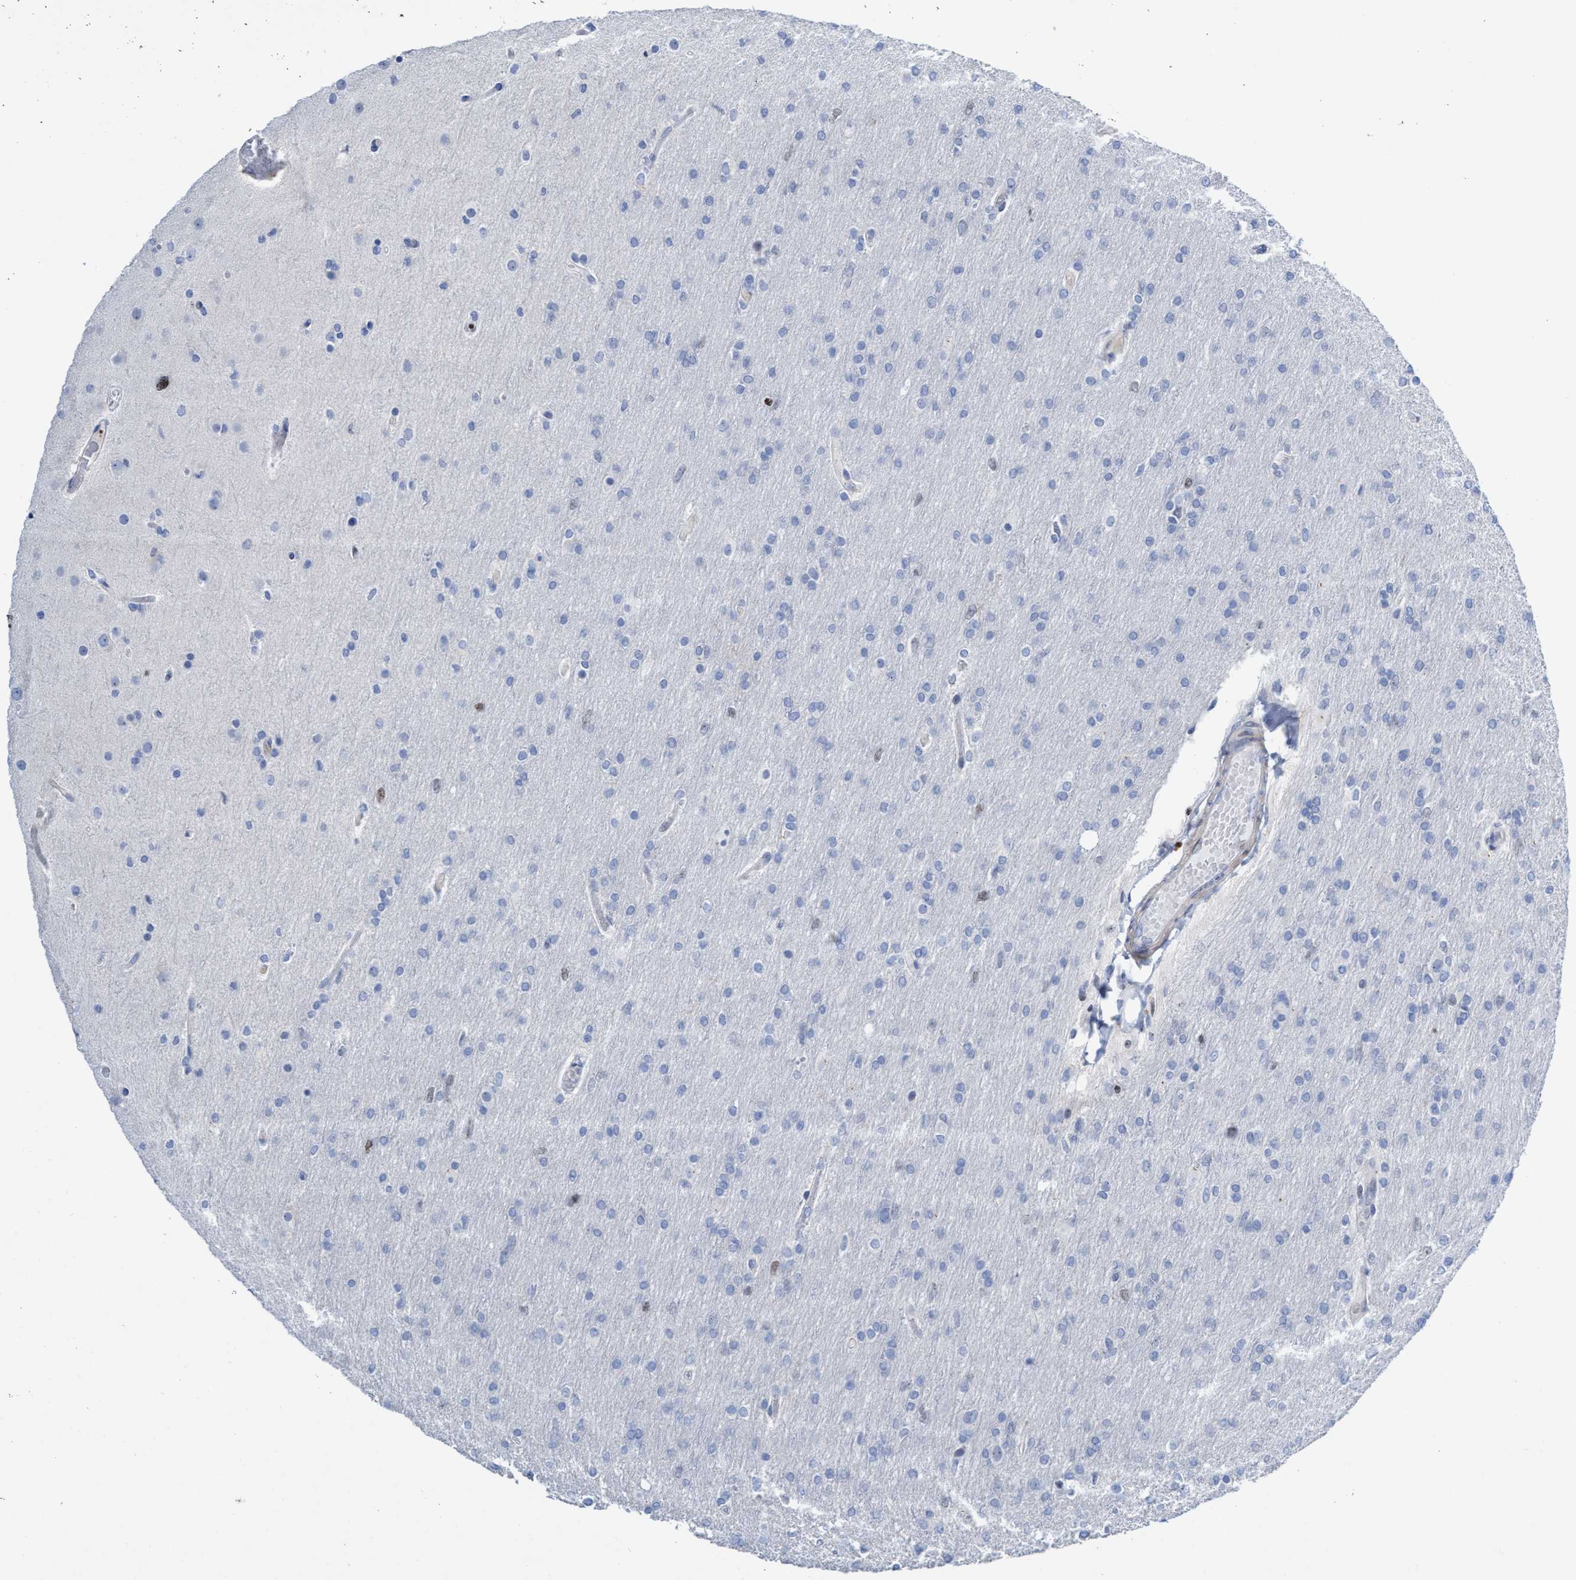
{"staining": {"intensity": "negative", "quantity": "none", "location": "none"}, "tissue": "glioma", "cell_type": "Tumor cells", "image_type": "cancer", "snomed": [{"axis": "morphology", "description": "Glioma, malignant, High grade"}, {"axis": "topography", "description": "Cerebral cortex"}], "caption": "IHC image of neoplastic tissue: high-grade glioma (malignant) stained with DAB shows no significant protein staining in tumor cells. (Brightfield microscopy of DAB IHC at high magnification).", "gene": "CBX2", "patient": {"sex": "female", "age": 36}}